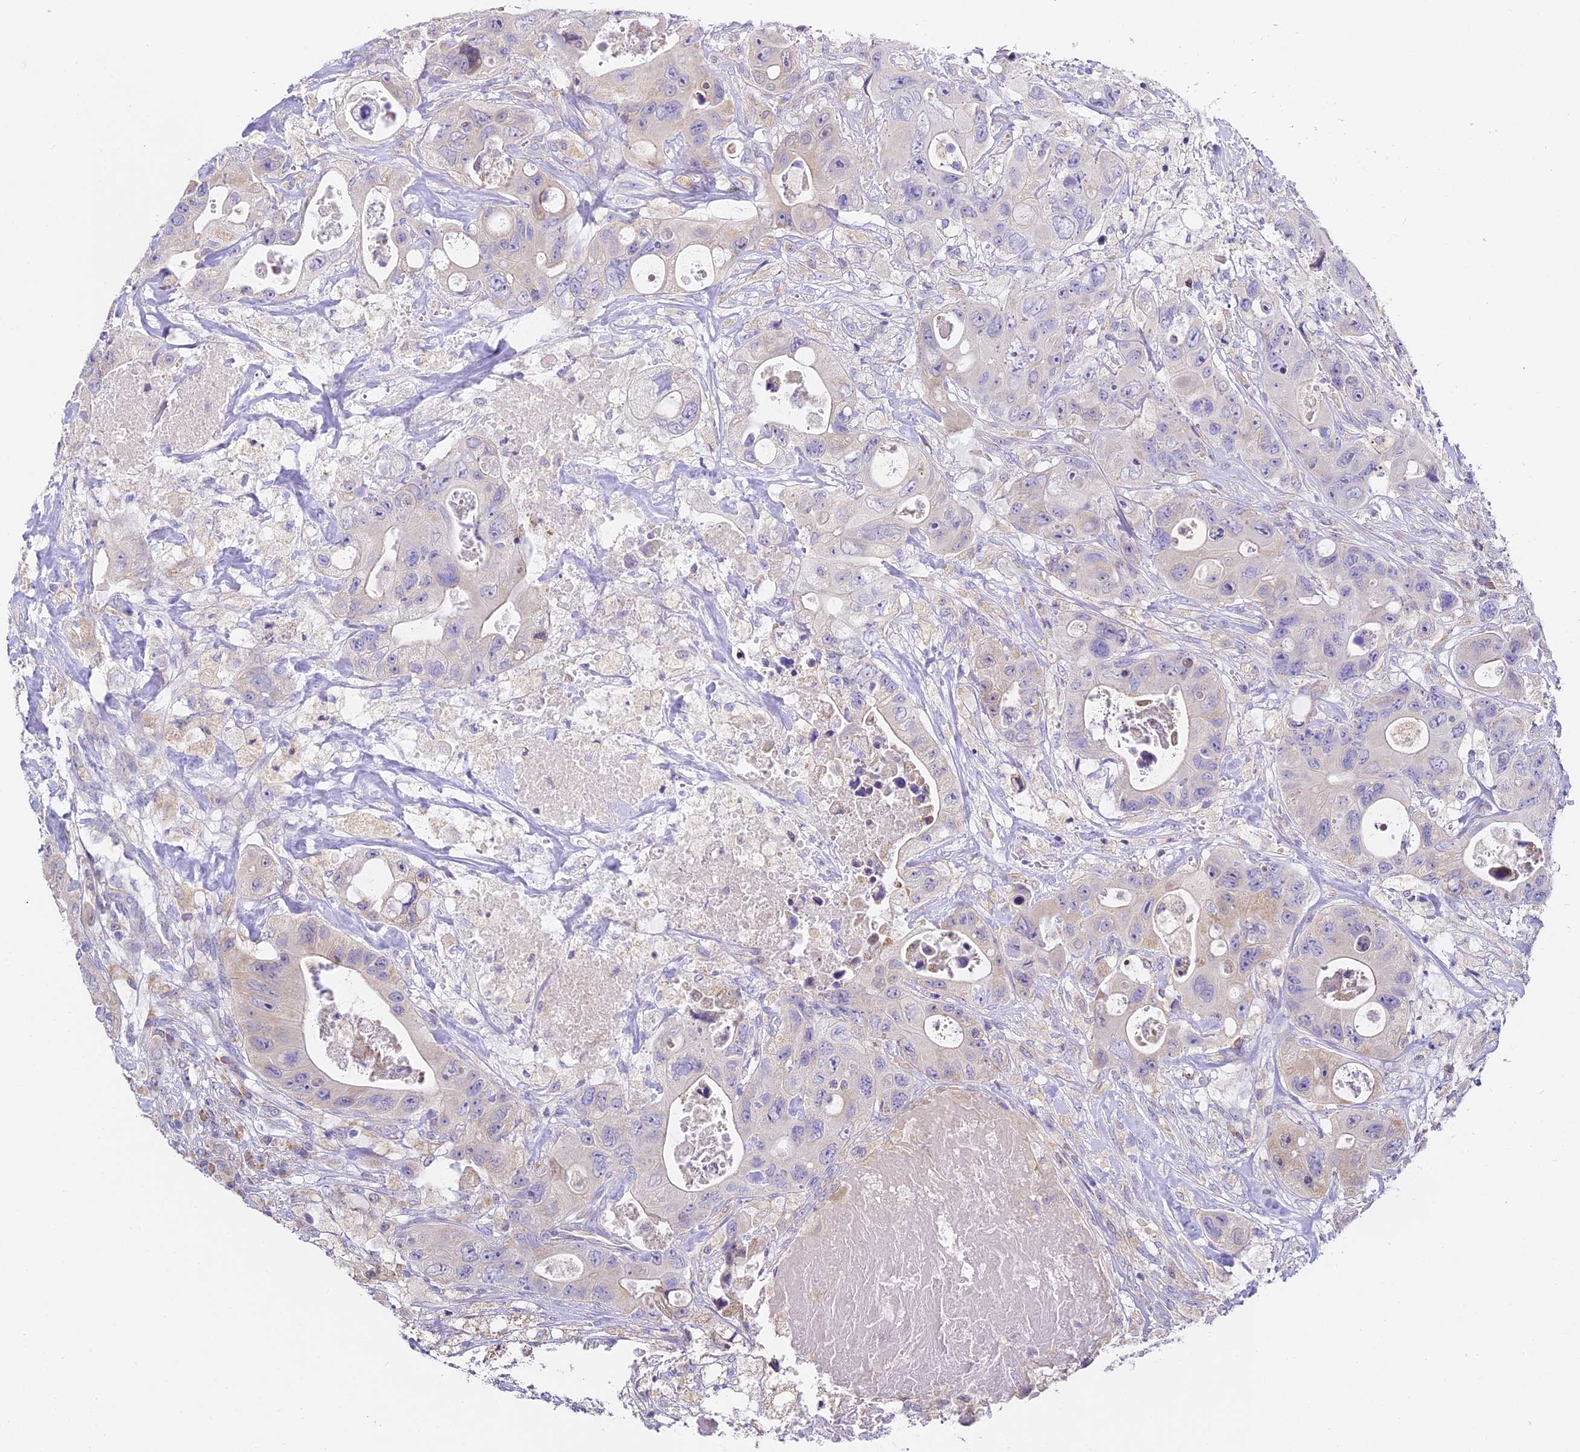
{"staining": {"intensity": "negative", "quantity": "none", "location": "none"}, "tissue": "colorectal cancer", "cell_type": "Tumor cells", "image_type": "cancer", "snomed": [{"axis": "morphology", "description": "Adenocarcinoma, NOS"}, {"axis": "topography", "description": "Colon"}], "caption": "This is an IHC image of adenocarcinoma (colorectal). There is no expression in tumor cells.", "gene": "SERP1", "patient": {"sex": "female", "age": 46}}